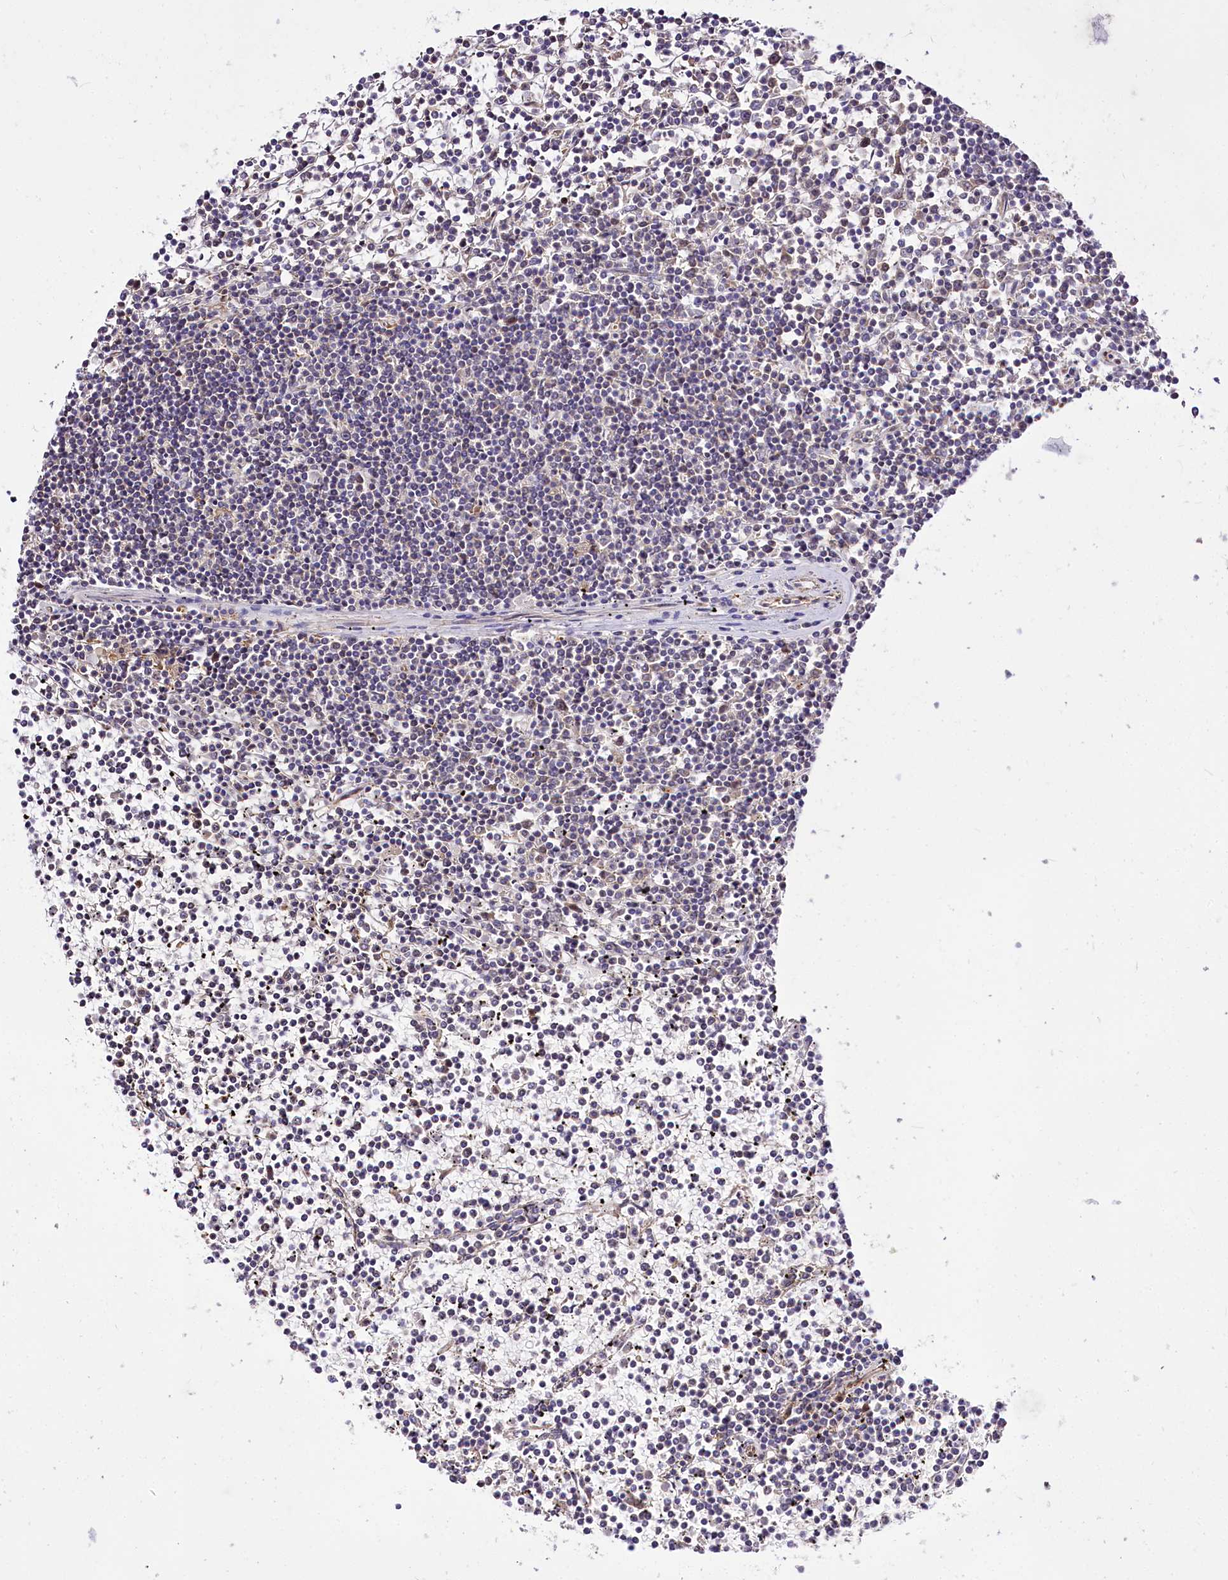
{"staining": {"intensity": "negative", "quantity": "none", "location": "none"}, "tissue": "lymphoma", "cell_type": "Tumor cells", "image_type": "cancer", "snomed": [{"axis": "morphology", "description": "Malignant lymphoma, non-Hodgkin's type, Low grade"}, {"axis": "topography", "description": "Spleen"}], "caption": "A high-resolution histopathology image shows immunohistochemistry staining of lymphoma, which exhibits no significant staining in tumor cells.", "gene": "GNL3L", "patient": {"sex": "female", "age": 19}}